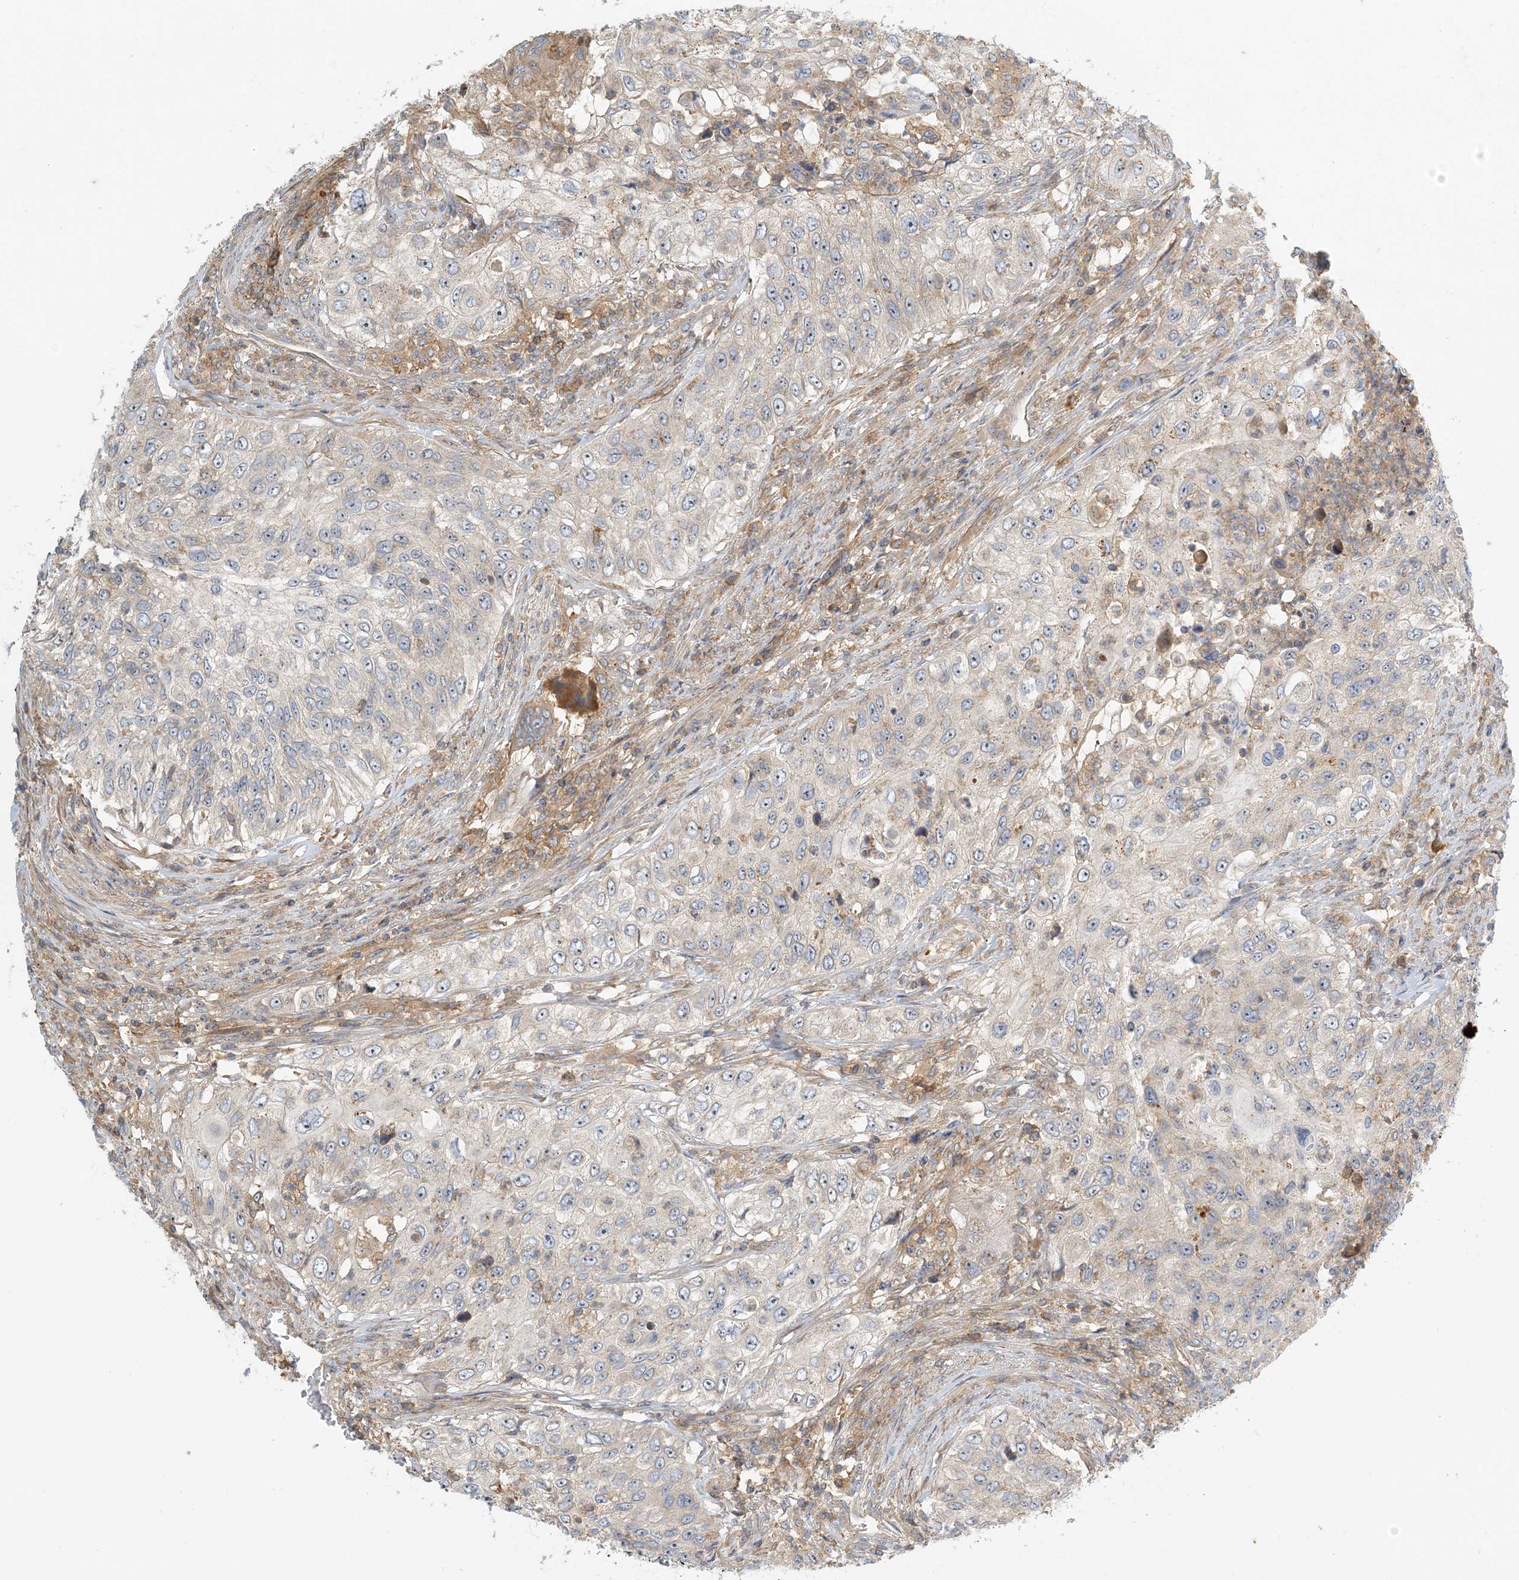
{"staining": {"intensity": "negative", "quantity": "none", "location": "none"}, "tissue": "urothelial cancer", "cell_type": "Tumor cells", "image_type": "cancer", "snomed": [{"axis": "morphology", "description": "Urothelial carcinoma, High grade"}, {"axis": "topography", "description": "Urinary bladder"}], "caption": "The IHC histopathology image has no significant expression in tumor cells of high-grade urothelial carcinoma tissue.", "gene": "COLEC11", "patient": {"sex": "female", "age": 60}}